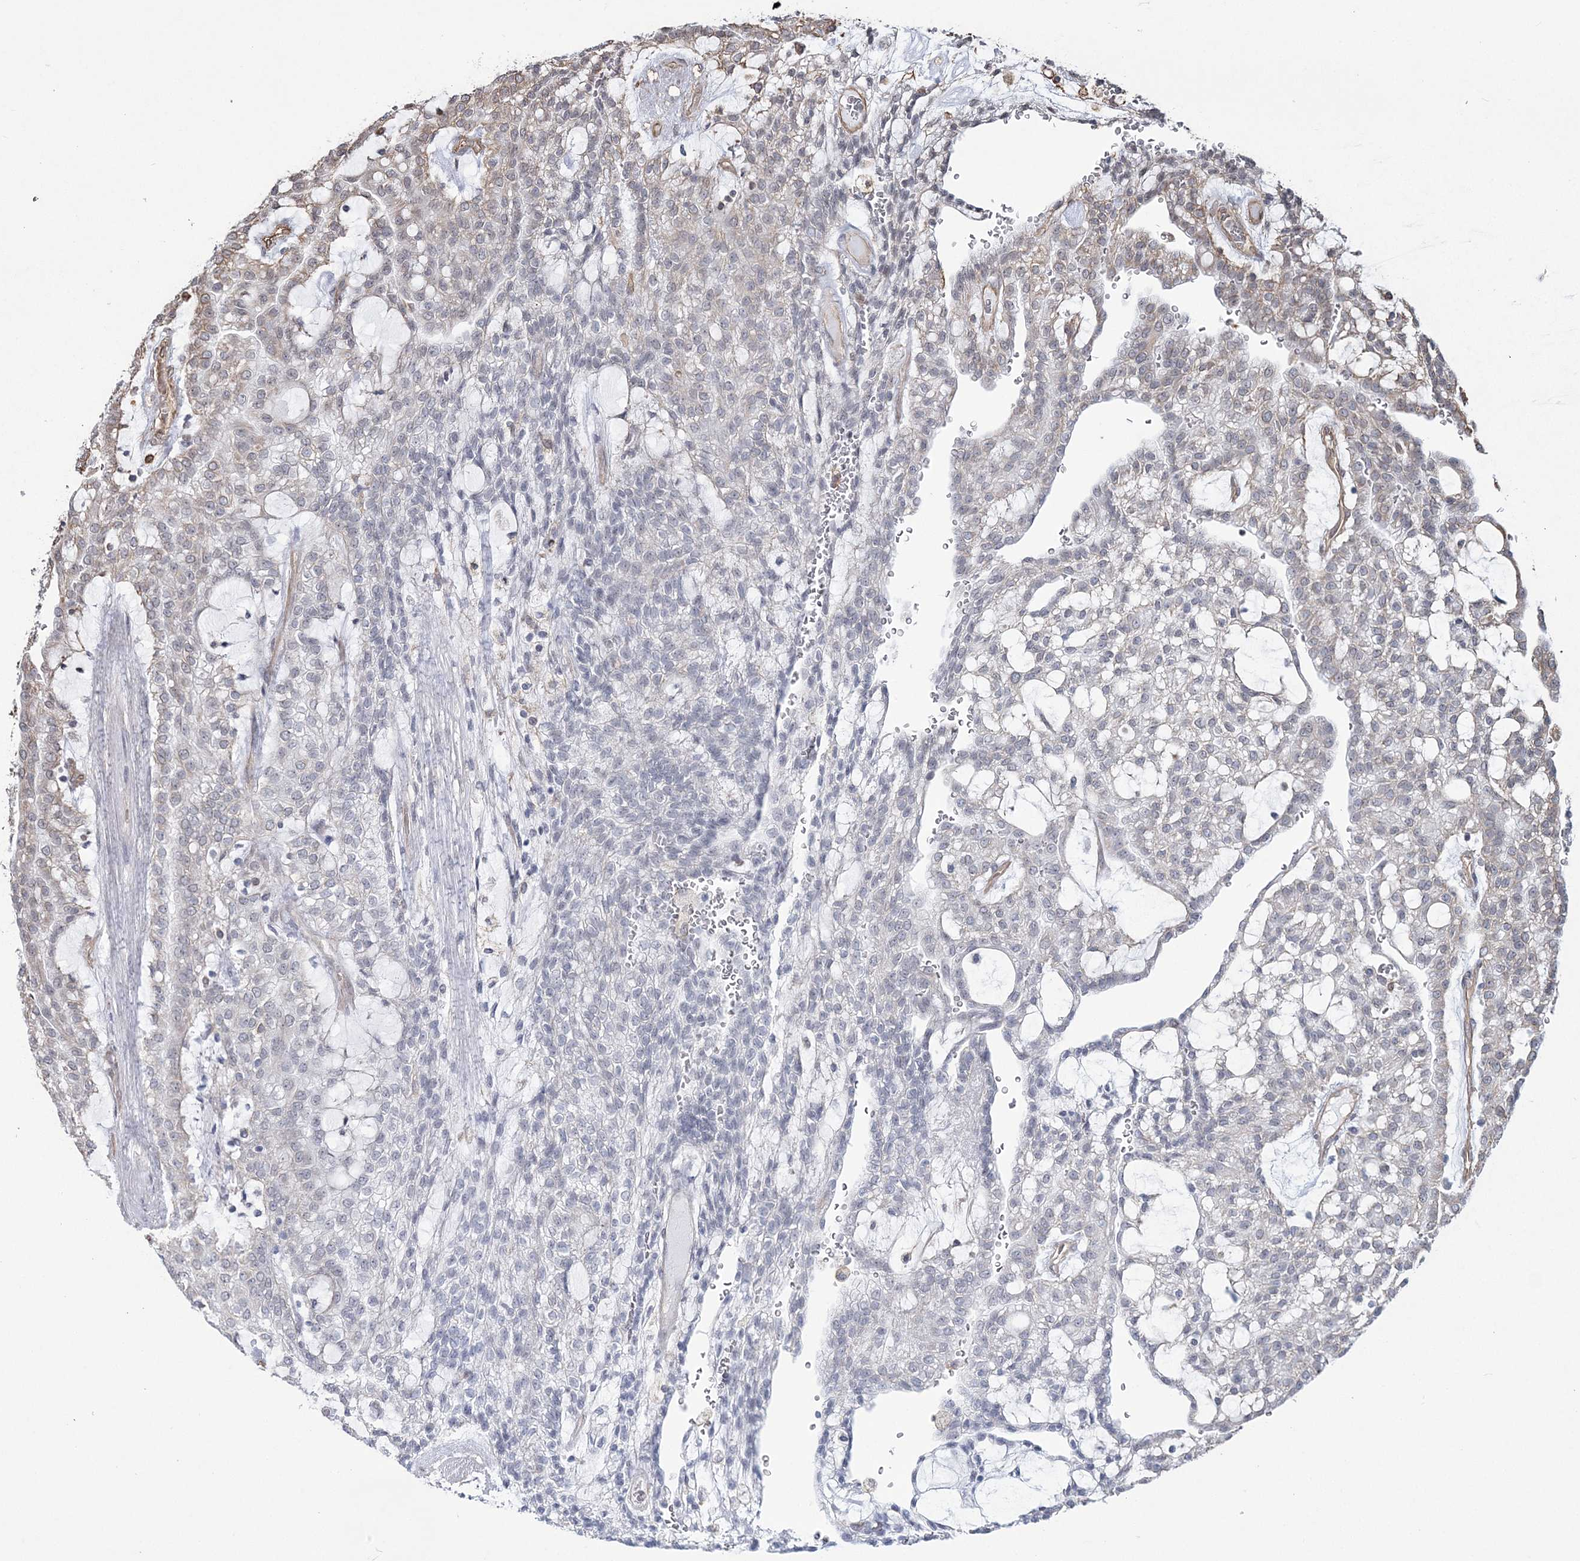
{"staining": {"intensity": "negative", "quantity": "none", "location": "none"}, "tissue": "renal cancer", "cell_type": "Tumor cells", "image_type": "cancer", "snomed": [{"axis": "morphology", "description": "Adenocarcinoma, NOS"}, {"axis": "topography", "description": "Kidney"}], "caption": "Immunohistochemistry (IHC) image of neoplastic tissue: renal cancer stained with DAB demonstrates no significant protein staining in tumor cells.", "gene": "ATP11B", "patient": {"sex": "male", "age": 63}}